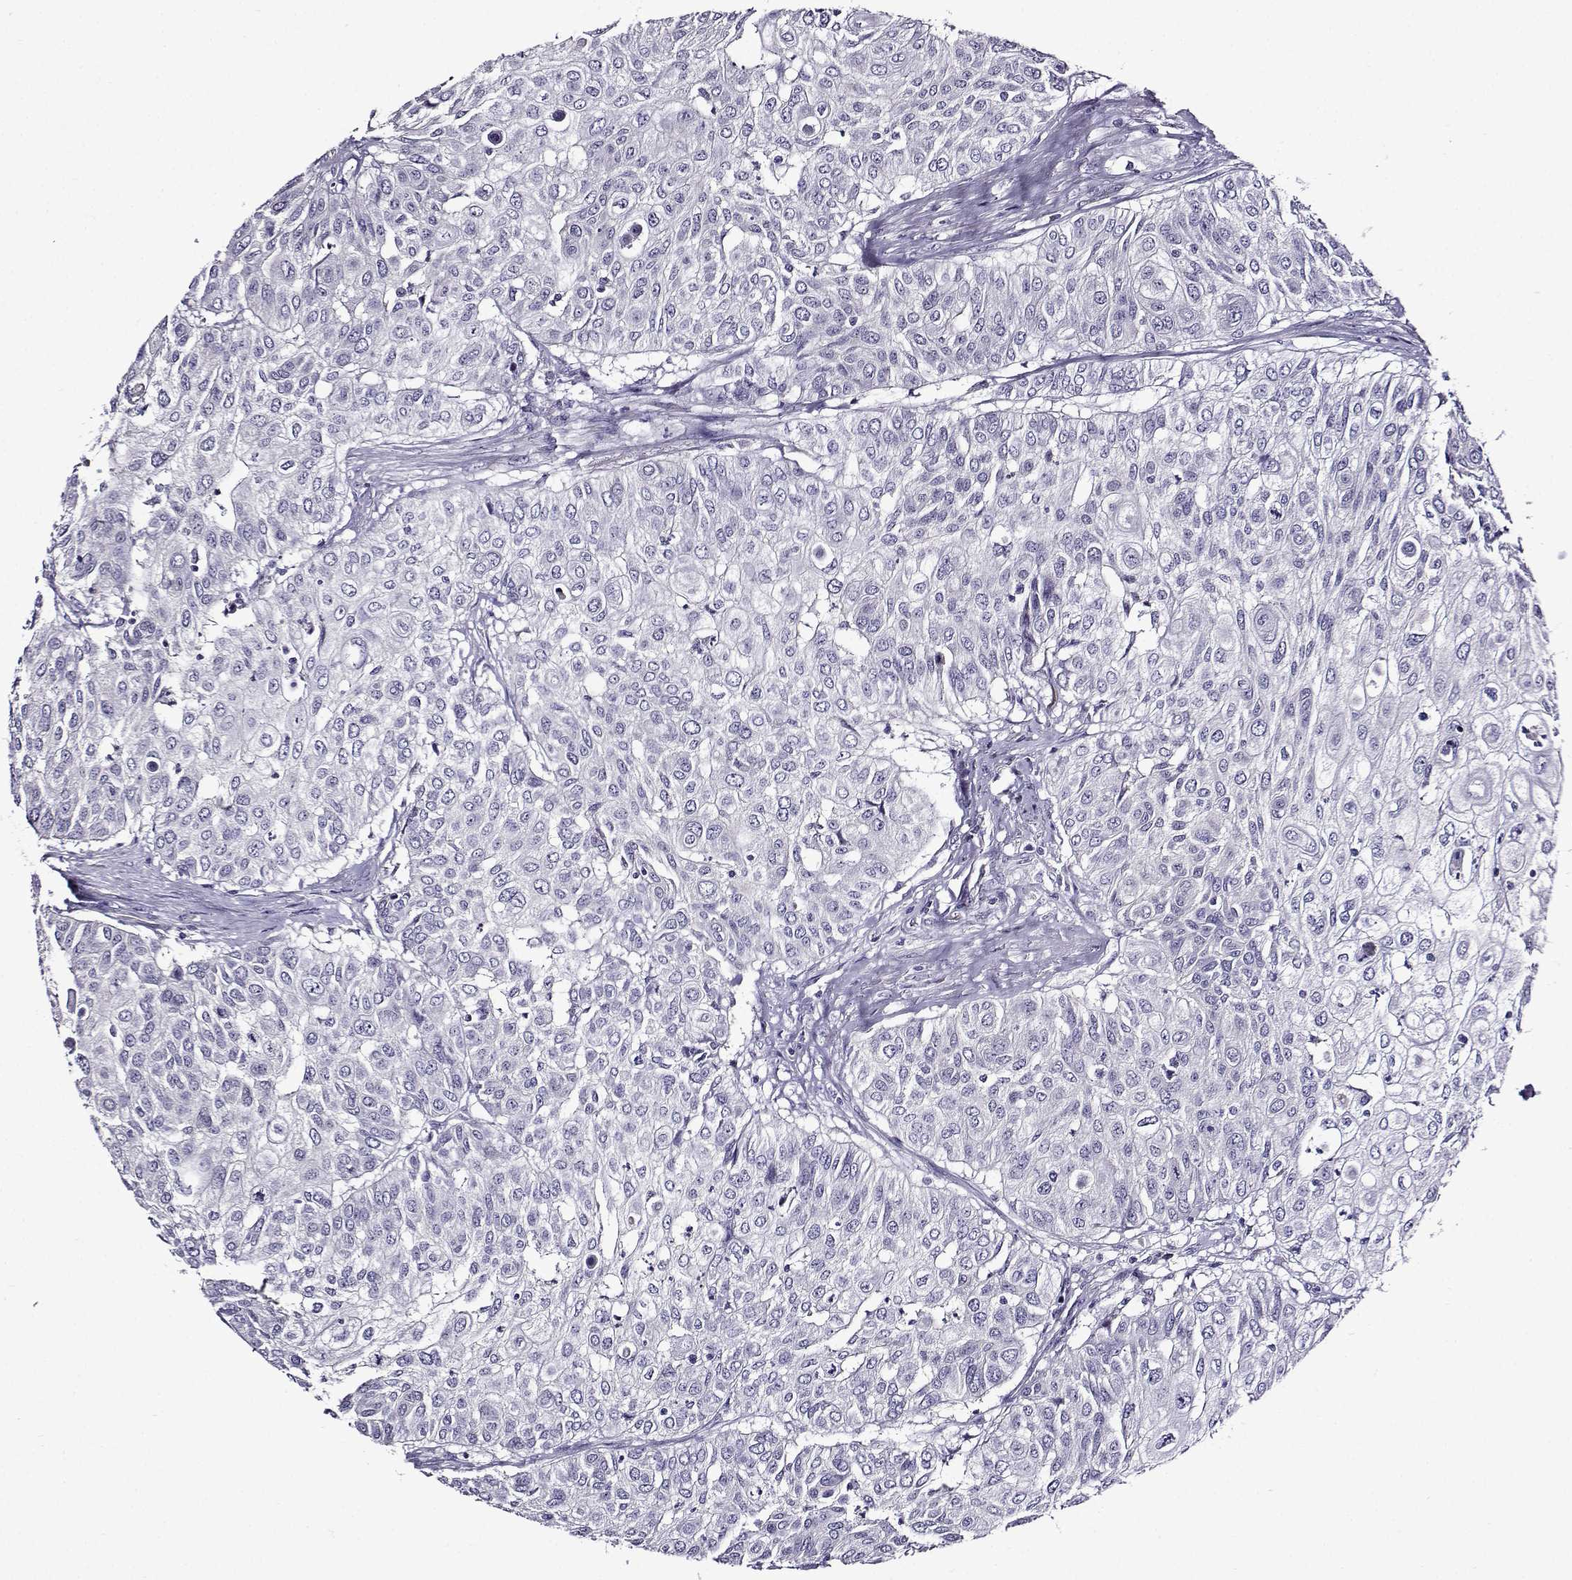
{"staining": {"intensity": "negative", "quantity": "none", "location": "none"}, "tissue": "urothelial cancer", "cell_type": "Tumor cells", "image_type": "cancer", "snomed": [{"axis": "morphology", "description": "Urothelial carcinoma, High grade"}, {"axis": "topography", "description": "Urinary bladder"}], "caption": "High-grade urothelial carcinoma was stained to show a protein in brown. There is no significant staining in tumor cells.", "gene": "TMEM266", "patient": {"sex": "female", "age": 79}}